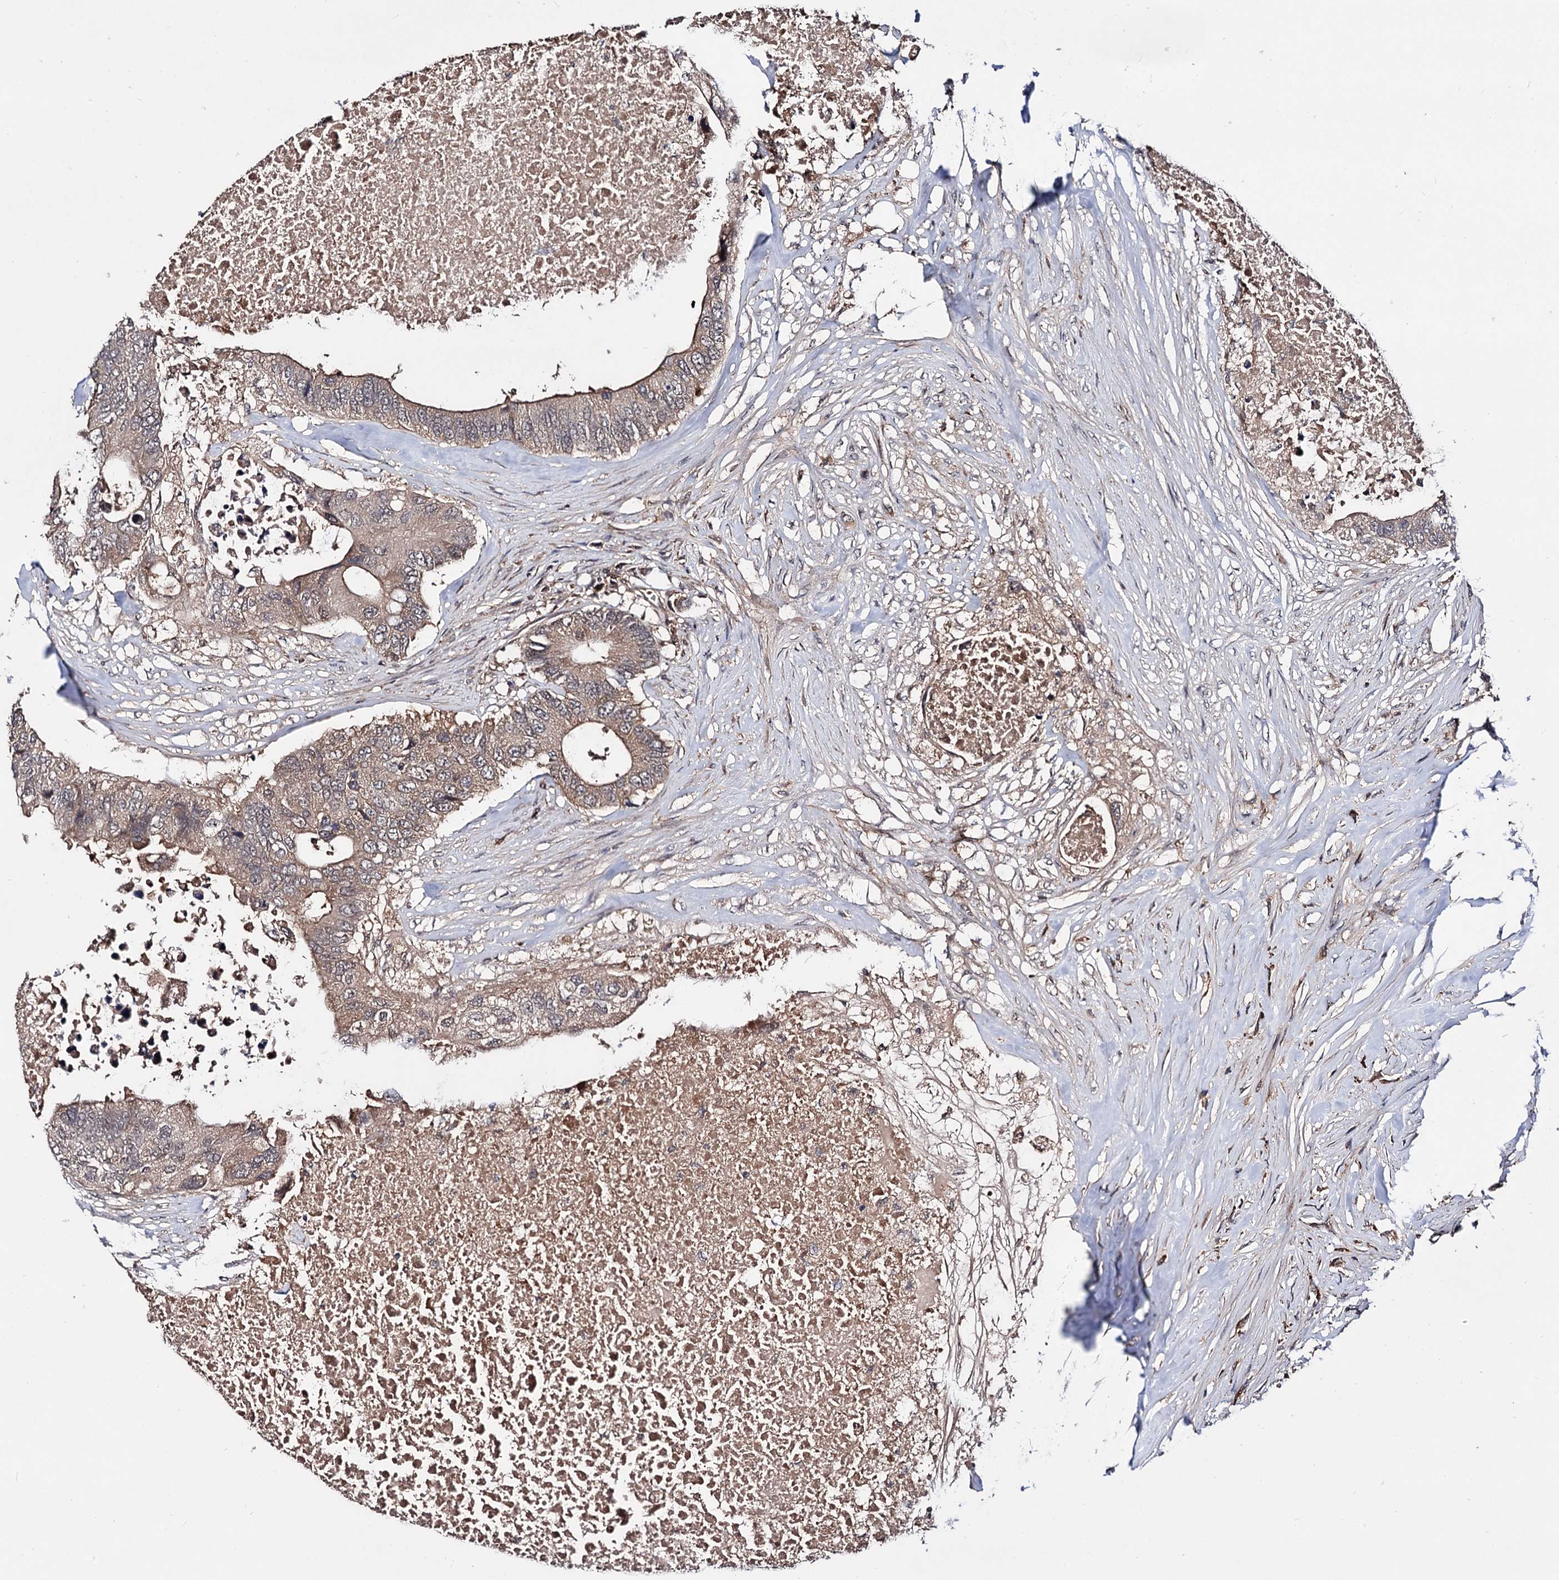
{"staining": {"intensity": "weak", "quantity": ">75%", "location": "cytoplasmic/membranous"}, "tissue": "colorectal cancer", "cell_type": "Tumor cells", "image_type": "cancer", "snomed": [{"axis": "morphology", "description": "Adenocarcinoma, NOS"}, {"axis": "topography", "description": "Colon"}], "caption": "Tumor cells exhibit weak cytoplasmic/membranous staining in about >75% of cells in colorectal adenocarcinoma.", "gene": "MICAL2", "patient": {"sex": "male", "age": 71}}